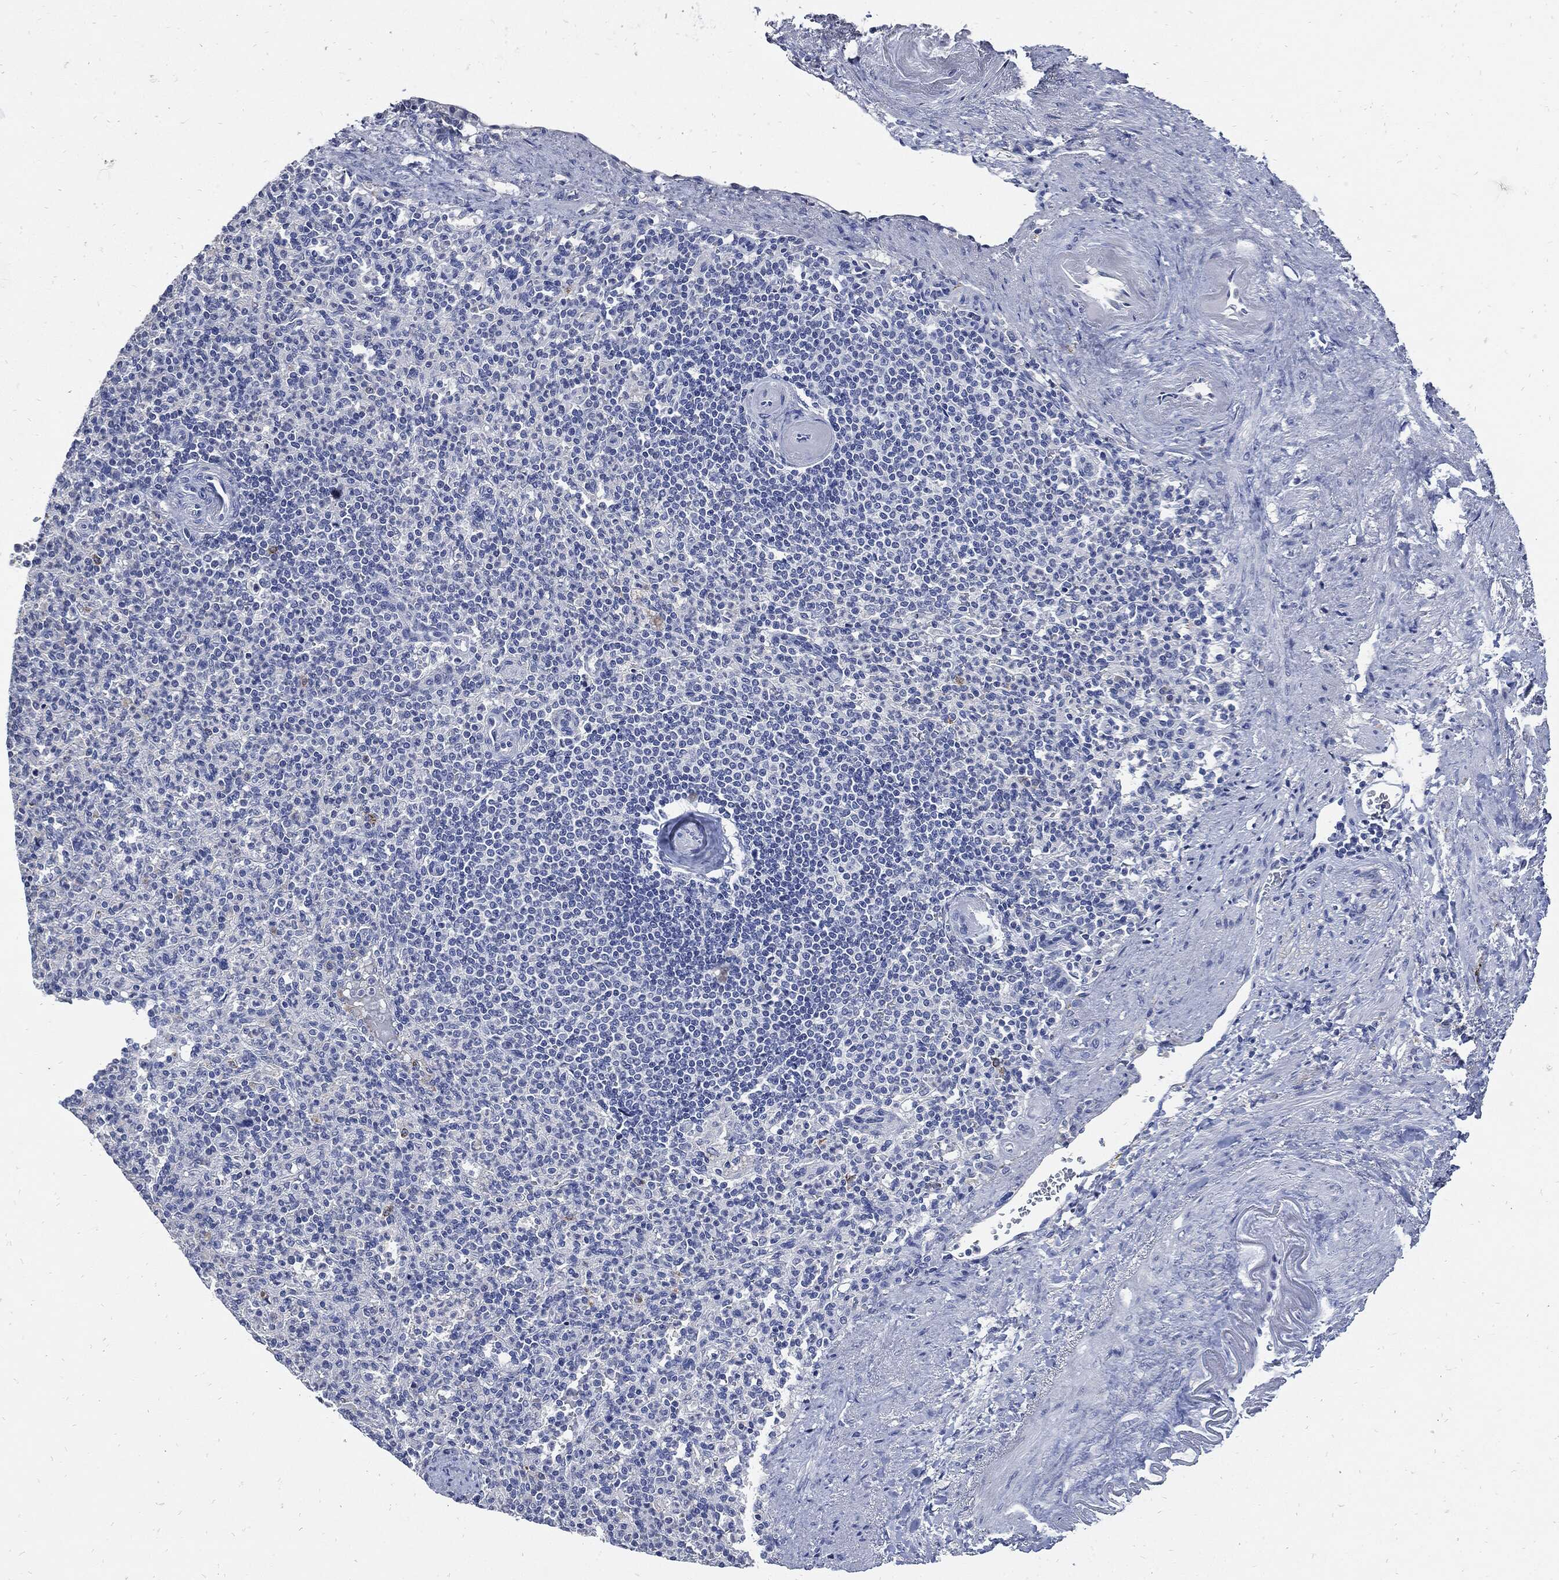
{"staining": {"intensity": "negative", "quantity": "none", "location": "none"}, "tissue": "spleen", "cell_type": "Cells in red pulp", "image_type": "normal", "snomed": [{"axis": "morphology", "description": "Normal tissue, NOS"}, {"axis": "topography", "description": "Spleen"}], "caption": "The photomicrograph reveals no significant staining in cells in red pulp of spleen.", "gene": "CPE", "patient": {"sex": "female", "age": 74}}